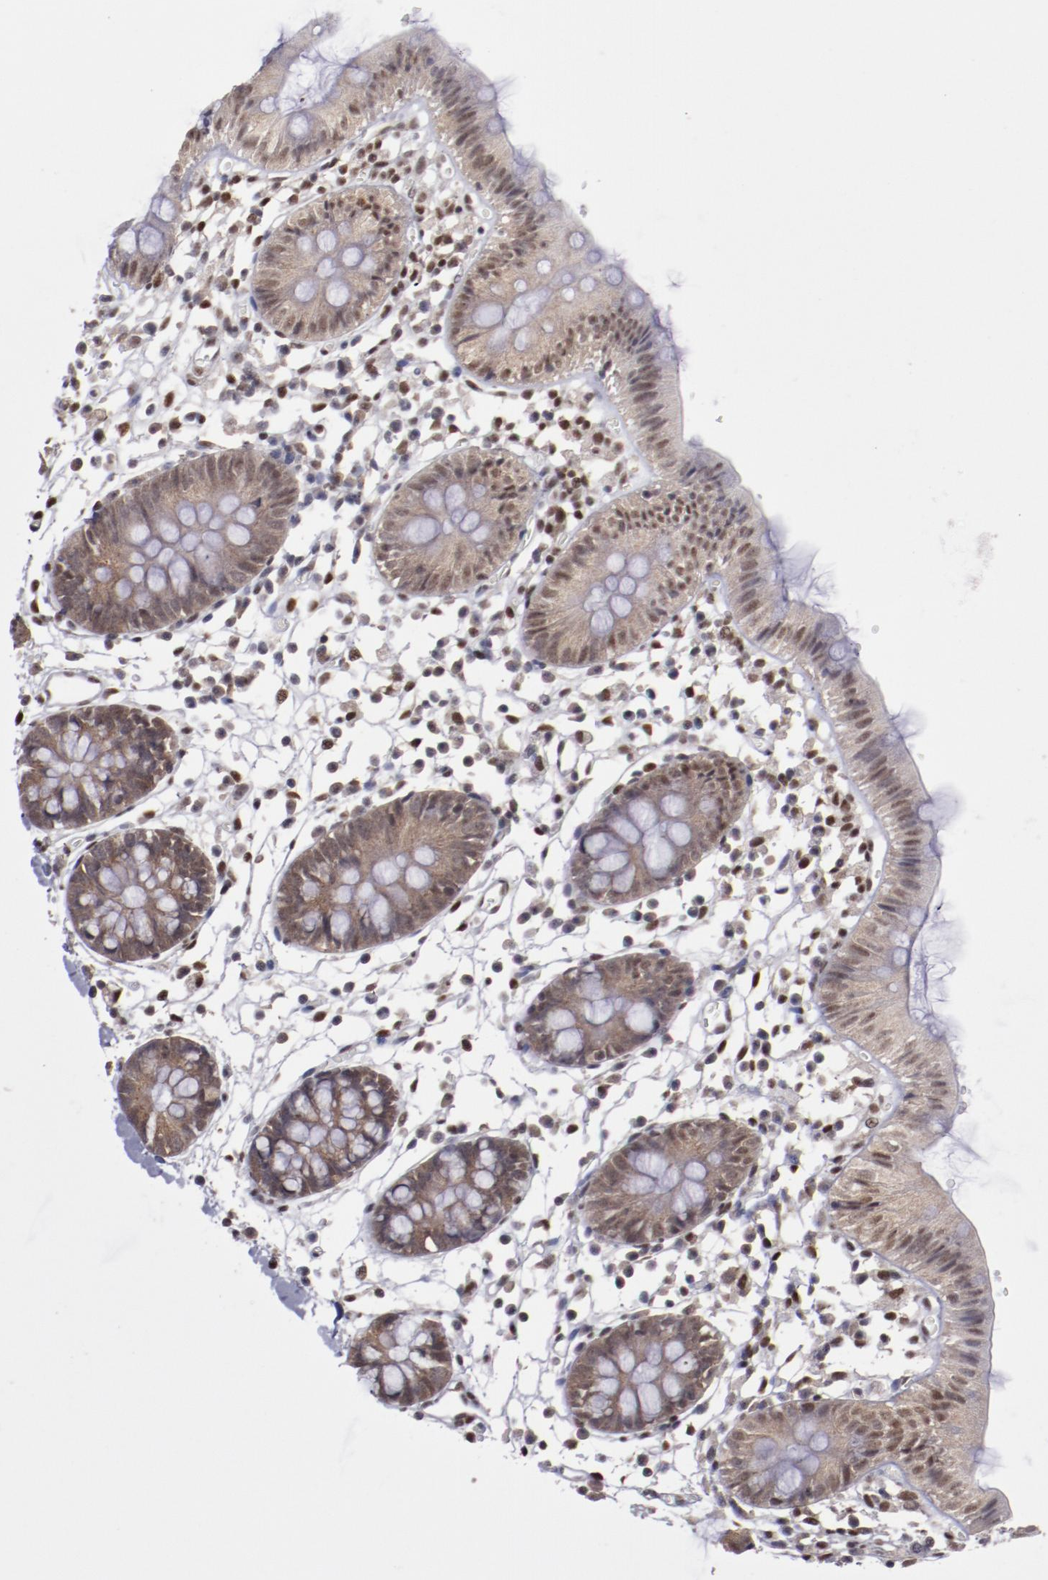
{"staining": {"intensity": "moderate", "quantity": ">75%", "location": "nuclear"}, "tissue": "colon", "cell_type": "Endothelial cells", "image_type": "normal", "snomed": [{"axis": "morphology", "description": "Normal tissue, NOS"}, {"axis": "topography", "description": "Colon"}], "caption": "Moderate nuclear expression is present in approximately >75% of endothelial cells in unremarkable colon. (DAB = brown stain, brightfield microscopy at high magnification).", "gene": "ARNT", "patient": {"sex": "male", "age": 14}}